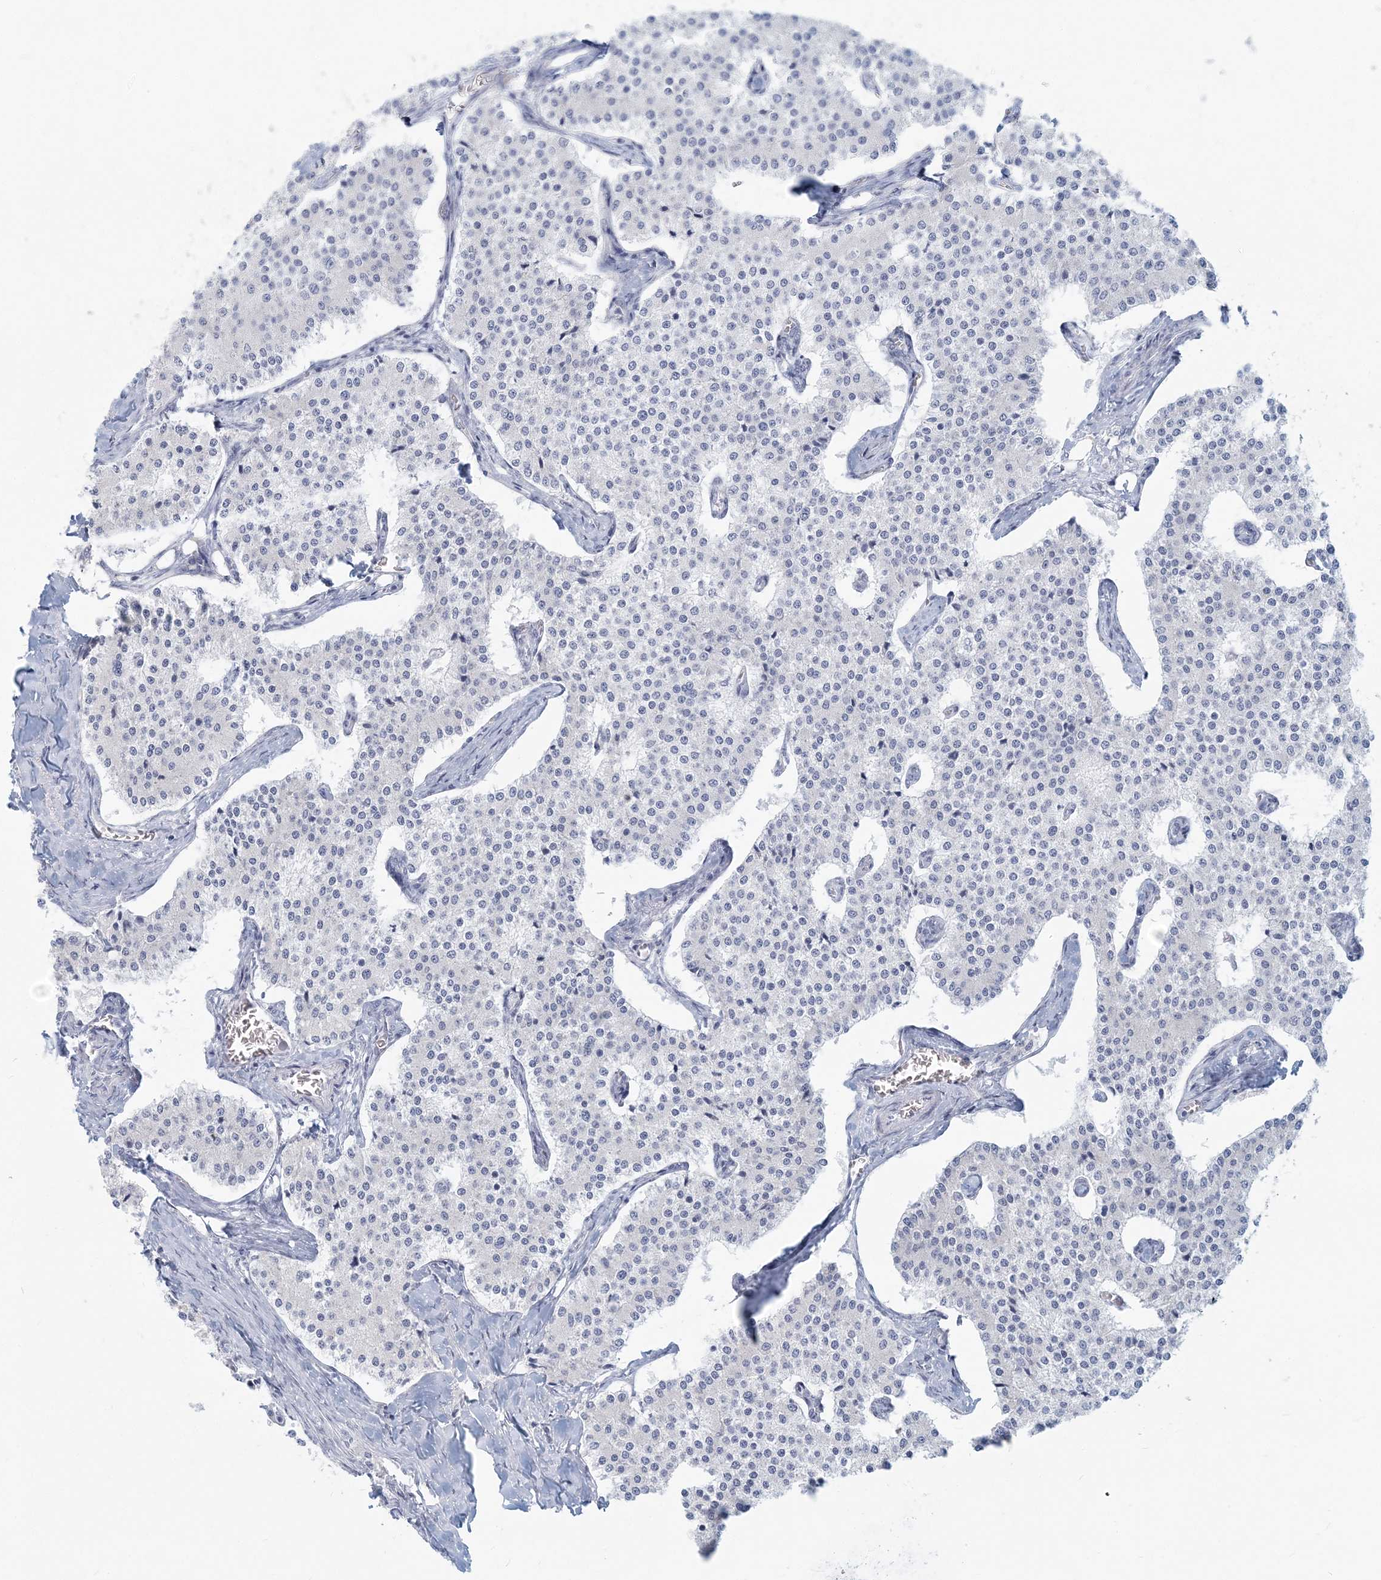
{"staining": {"intensity": "negative", "quantity": "none", "location": "none"}, "tissue": "carcinoid", "cell_type": "Tumor cells", "image_type": "cancer", "snomed": [{"axis": "morphology", "description": "Carcinoid, malignant, NOS"}, {"axis": "topography", "description": "Colon"}], "caption": "A micrograph of human malignant carcinoid is negative for staining in tumor cells. (Stains: DAB (3,3'-diaminobenzidine) IHC with hematoxylin counter stain, Microscopy: brightfield microscopy at high magnification).", "gene": "CSN1S1", "patient": {"sex": "female", "age": 52}}